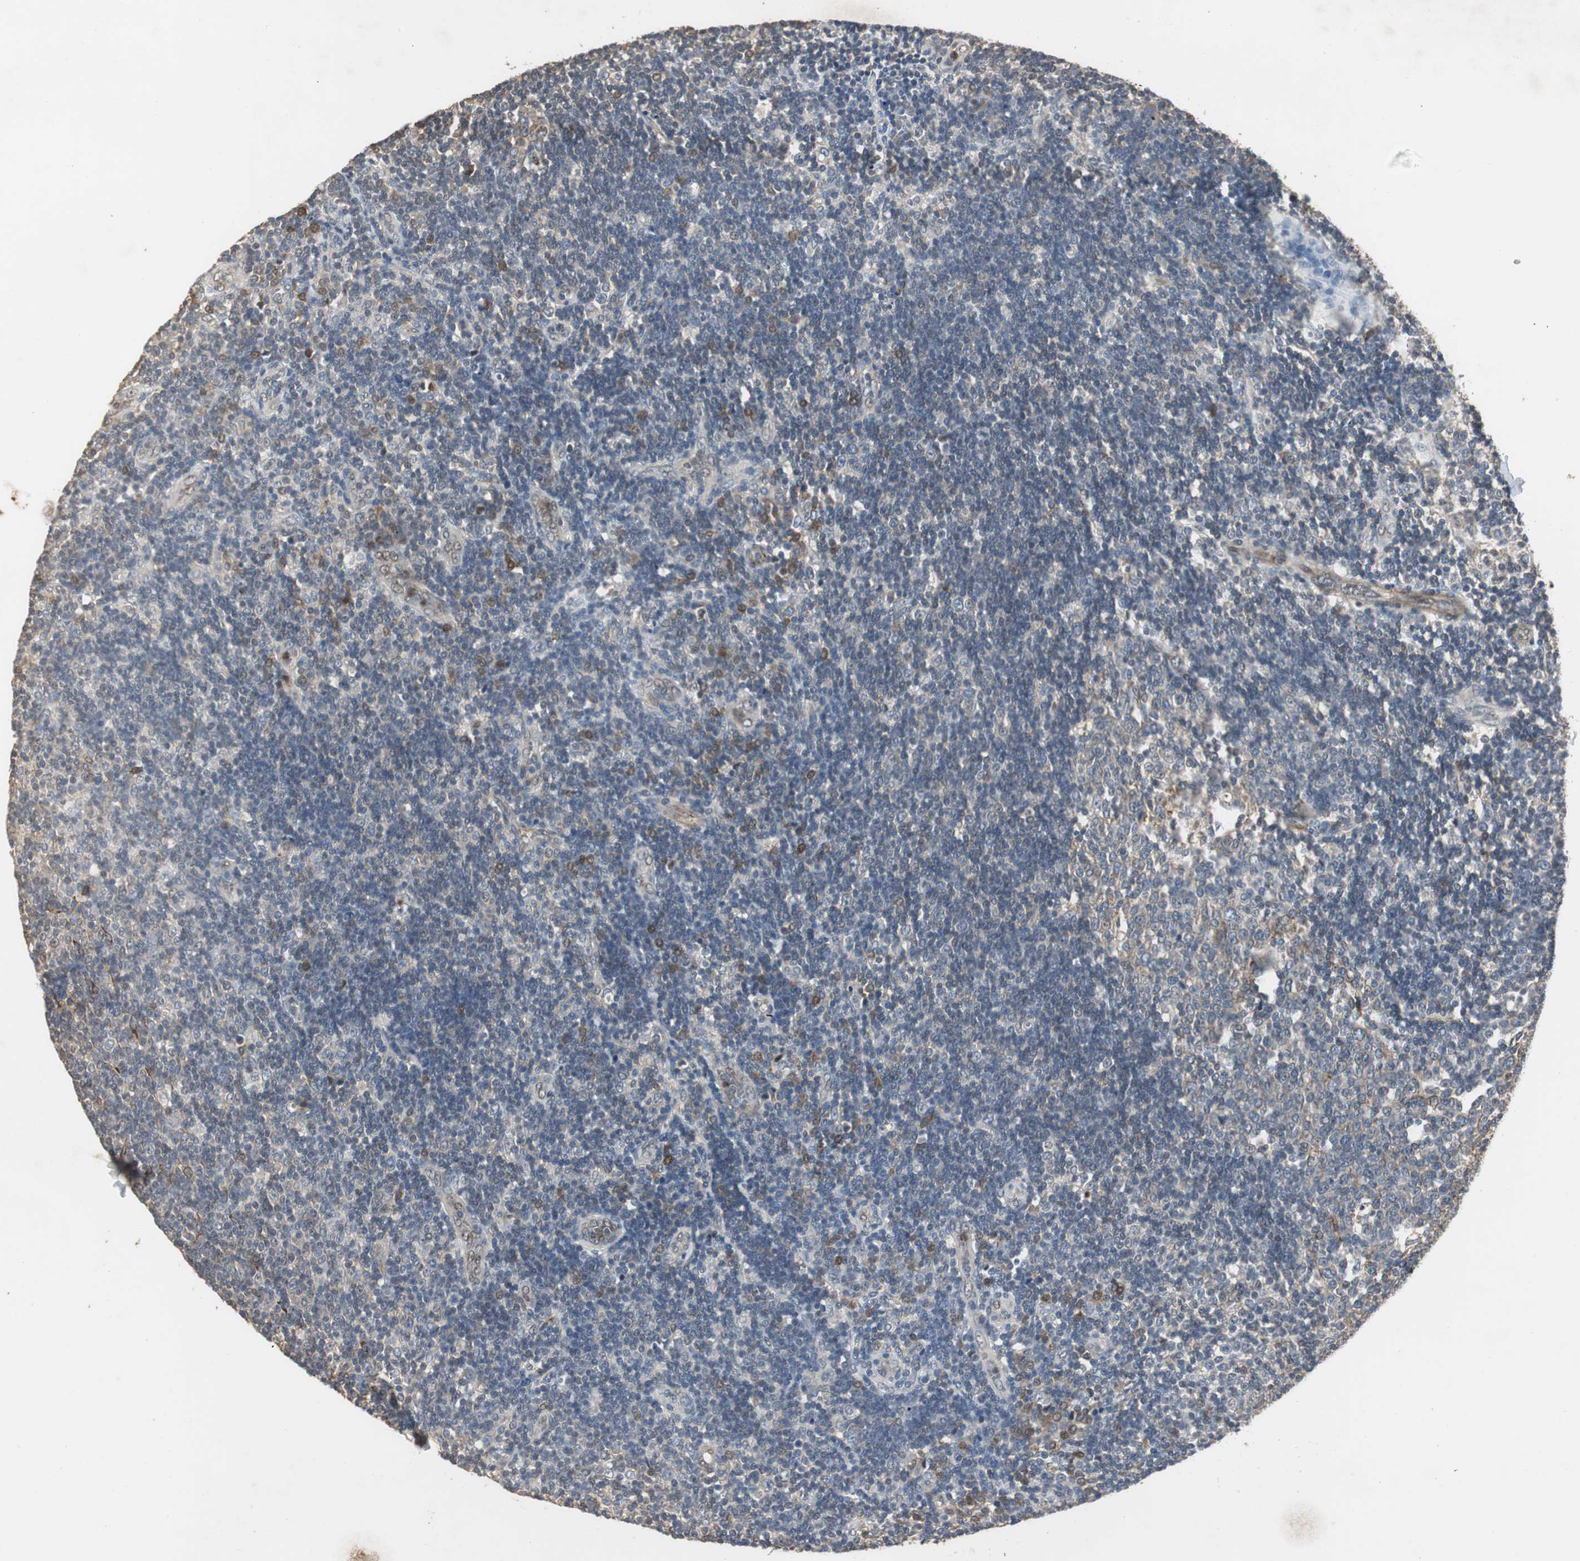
{"staining": {"intensity": "moderate", "quantity": "<25%", "location": "cytoplasmic/membranous"}, "tissue": "lymph node", "cell_type": "Germinal center cells", "image_type": "normal", "snomed": [{"axis": "morphology", "description": "Normal tissue, NOS"}, {"axis": "topography", "description": "Lymph node"}, {"axis": "topography", "description": "Salivary gland"}], "caption": "The image displays a brown stain indicating the presence of a protein in the cytoplasmic/membranous of germinal center cells in lymph node. The staining was performed using DAB (3,3'-diaminobenzidine), with brown indicating positive protein expression. Nuclei are stained blue with hematoxylin.", "gene": "JTB", "patient": {"sex": "male", "age": 8}}